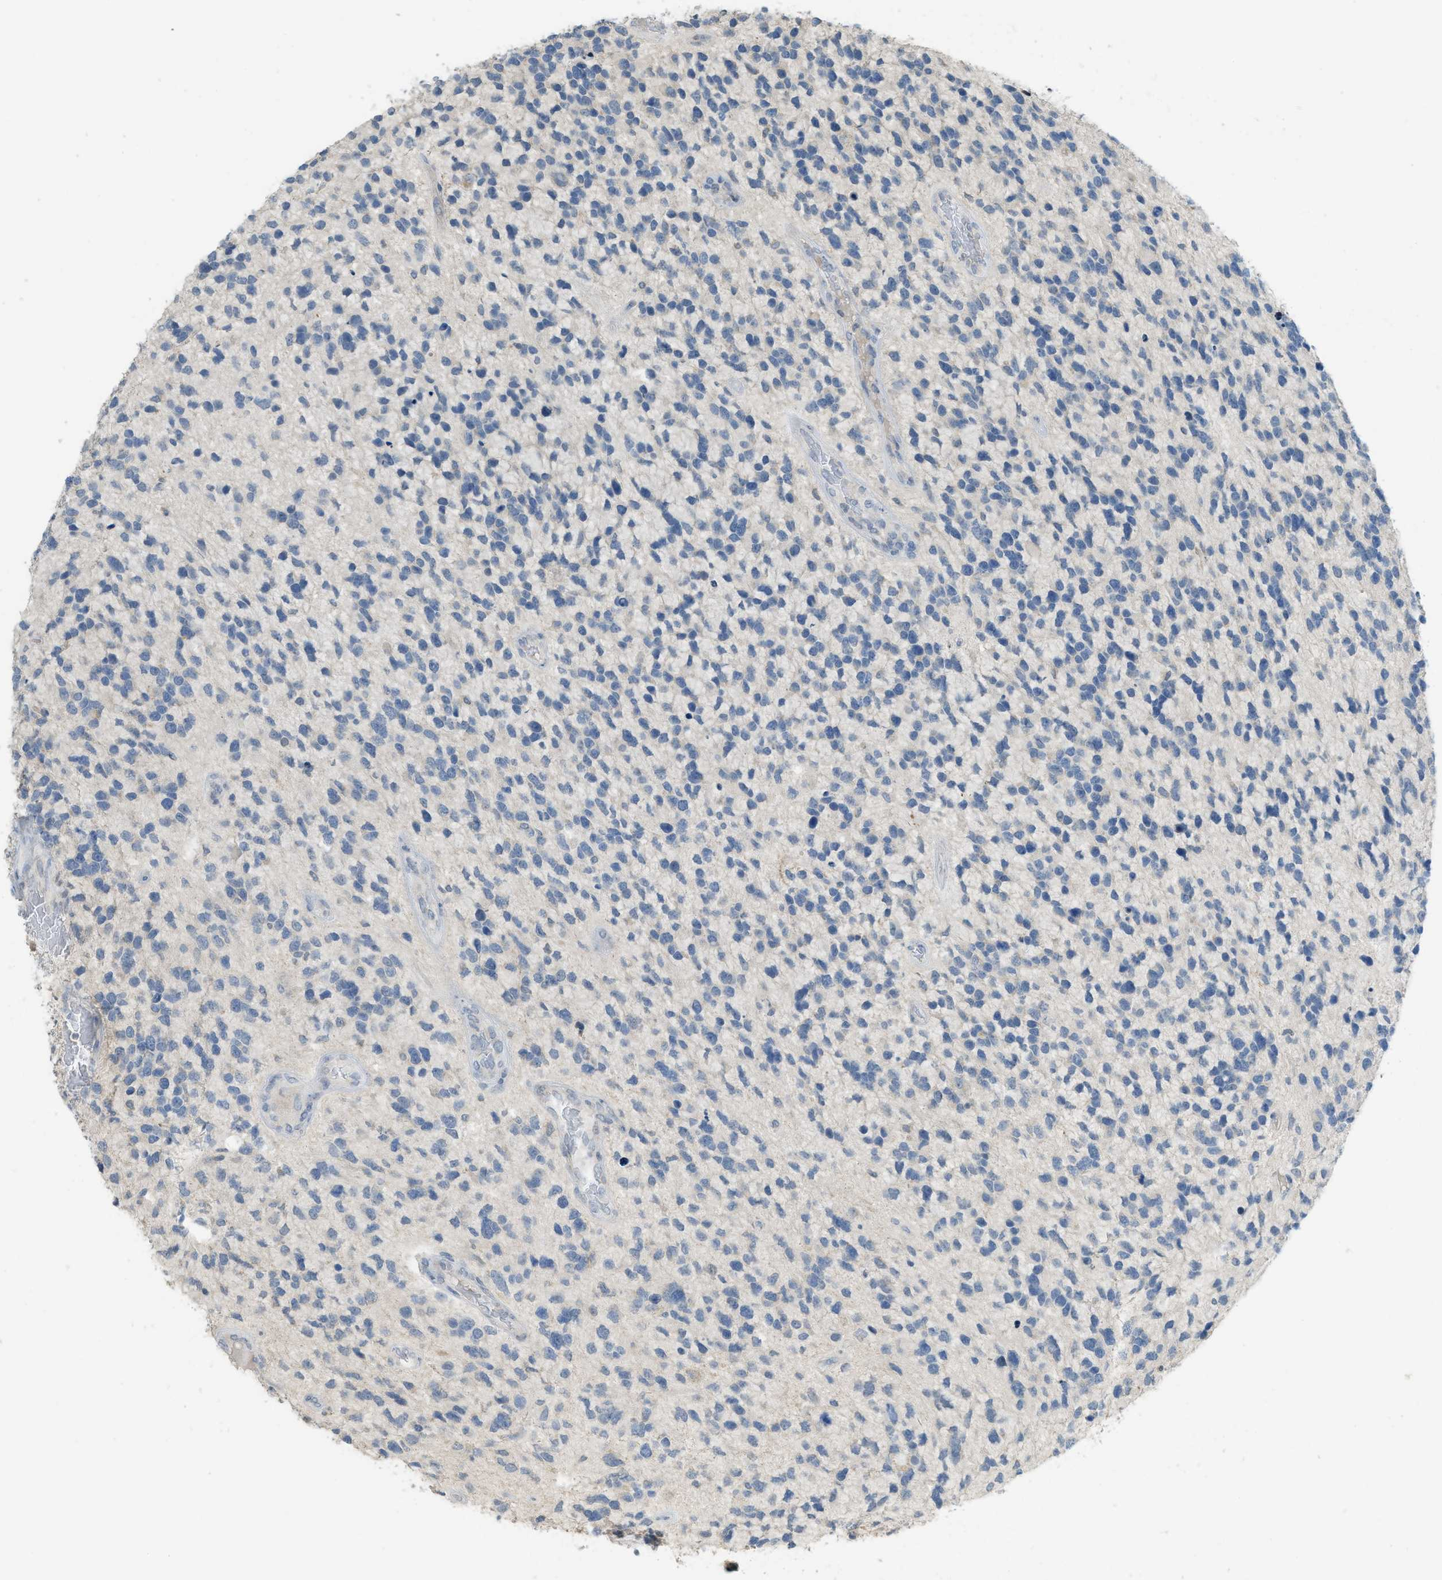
{"staining": {"intensity": "negative", "quantity": "none", "location": "none"}, "tissue": "glioma", "cell_type": "Tumor cells", "image_type": "cancer", "snomed": [{"axis": "morphology", "description": "Glioma, malignant, High grade"}, {"axis": "topography", "description": "Brain"}], "caption": "A micrograph of malignant glioma (high-grade) stained for a protein exhibits no brown staining in tumor cells.", "gene": "TXNDC2", "patient": {"sex": "female", "age": 58}}